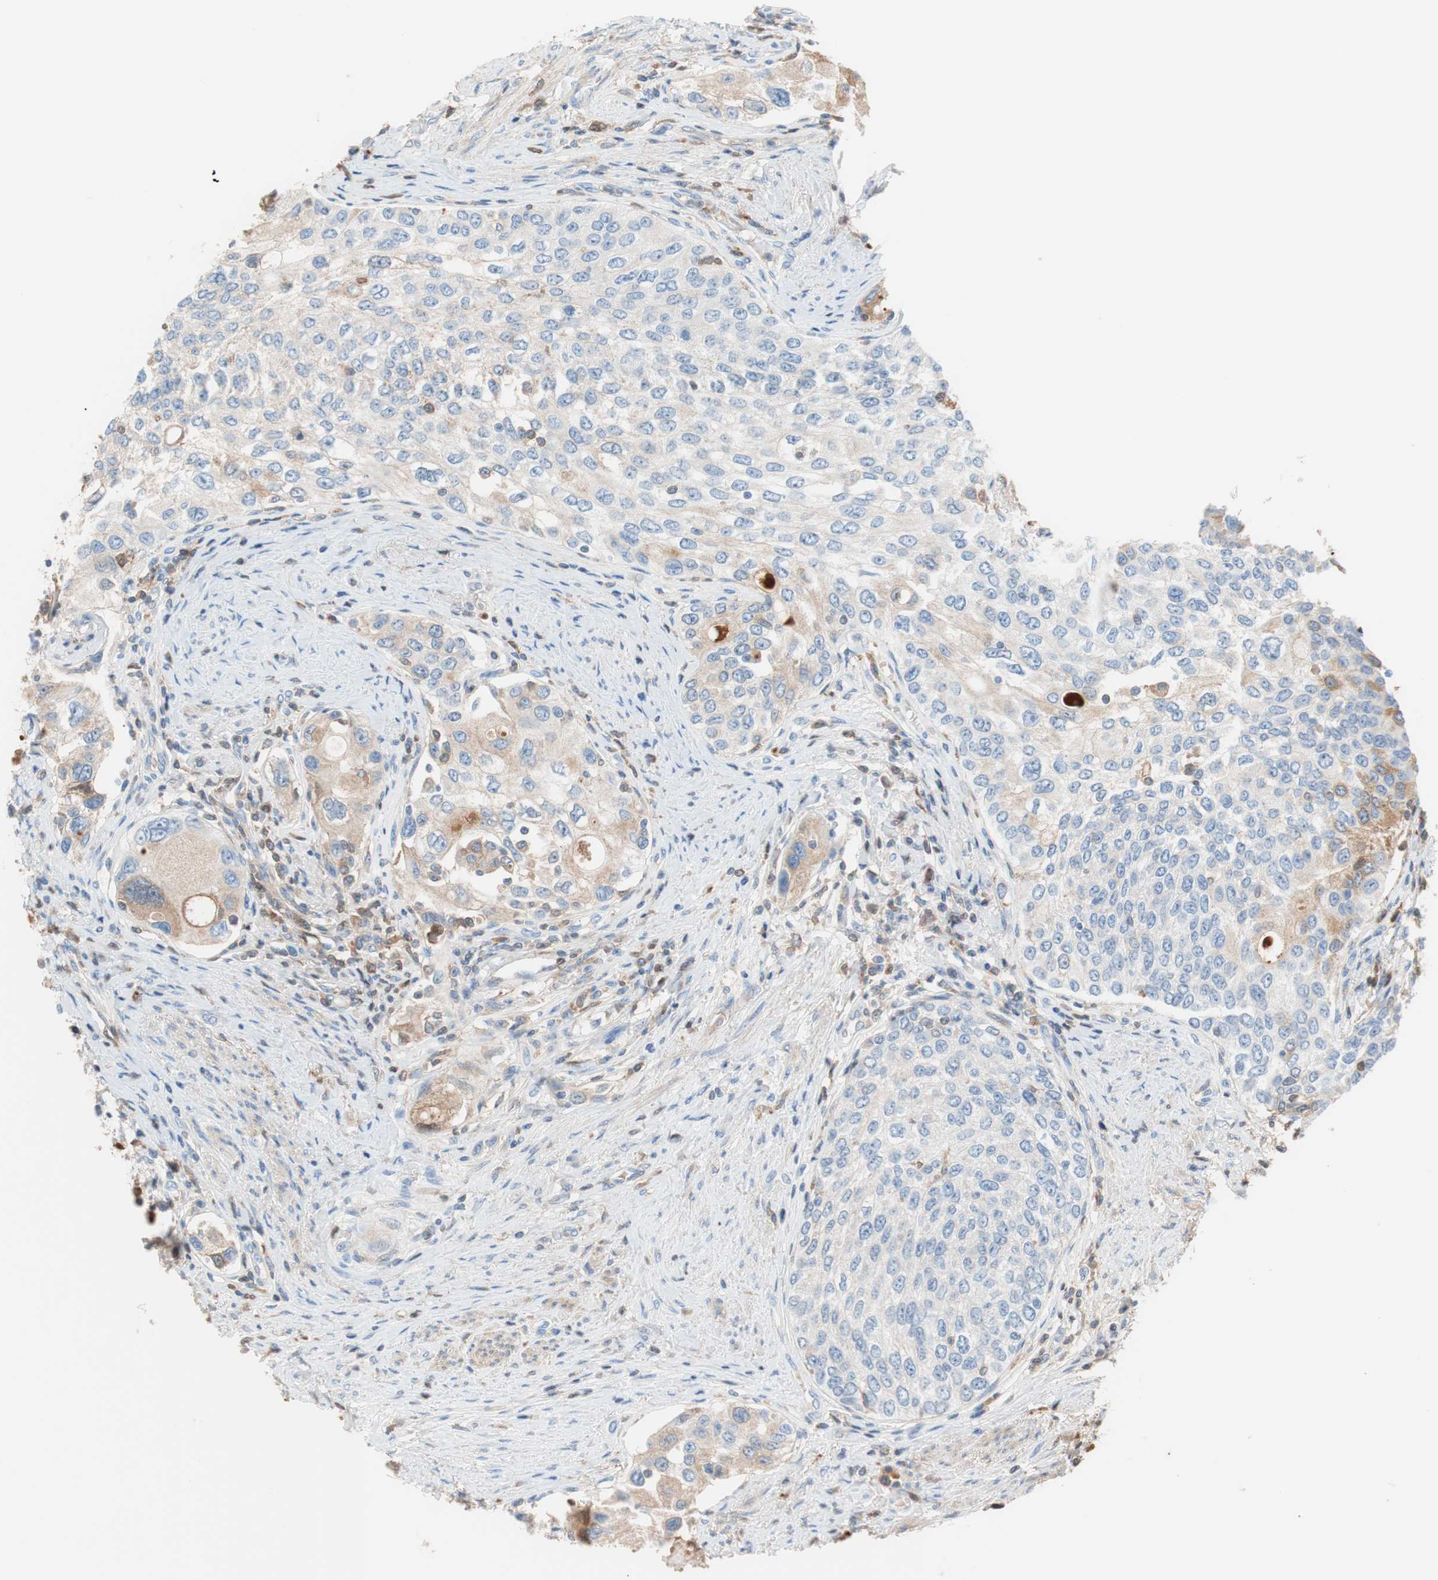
{"staining": {"intensity": "weak", "quantity": "25%-75%", "location": "cytoplasmic/membranous"}, "tissue": "urothelial cancer", "cell_type": "Tumor cells", "image_type": "cancer", "snomed": [{"axis": "morphology", "description": "Urothelial carcinoma, High grade"}, {"axis": "topography", "description": "Urinary bladder"}], "caption": "Immunohistochemical staining of urothelial carcinoma (high-grade) shows weak cytoplasmic/membranous protein staining in about 25%-75% of tumor cells.", "gene": "RBP4", "patient": {"sex": "female", "age": 56}}